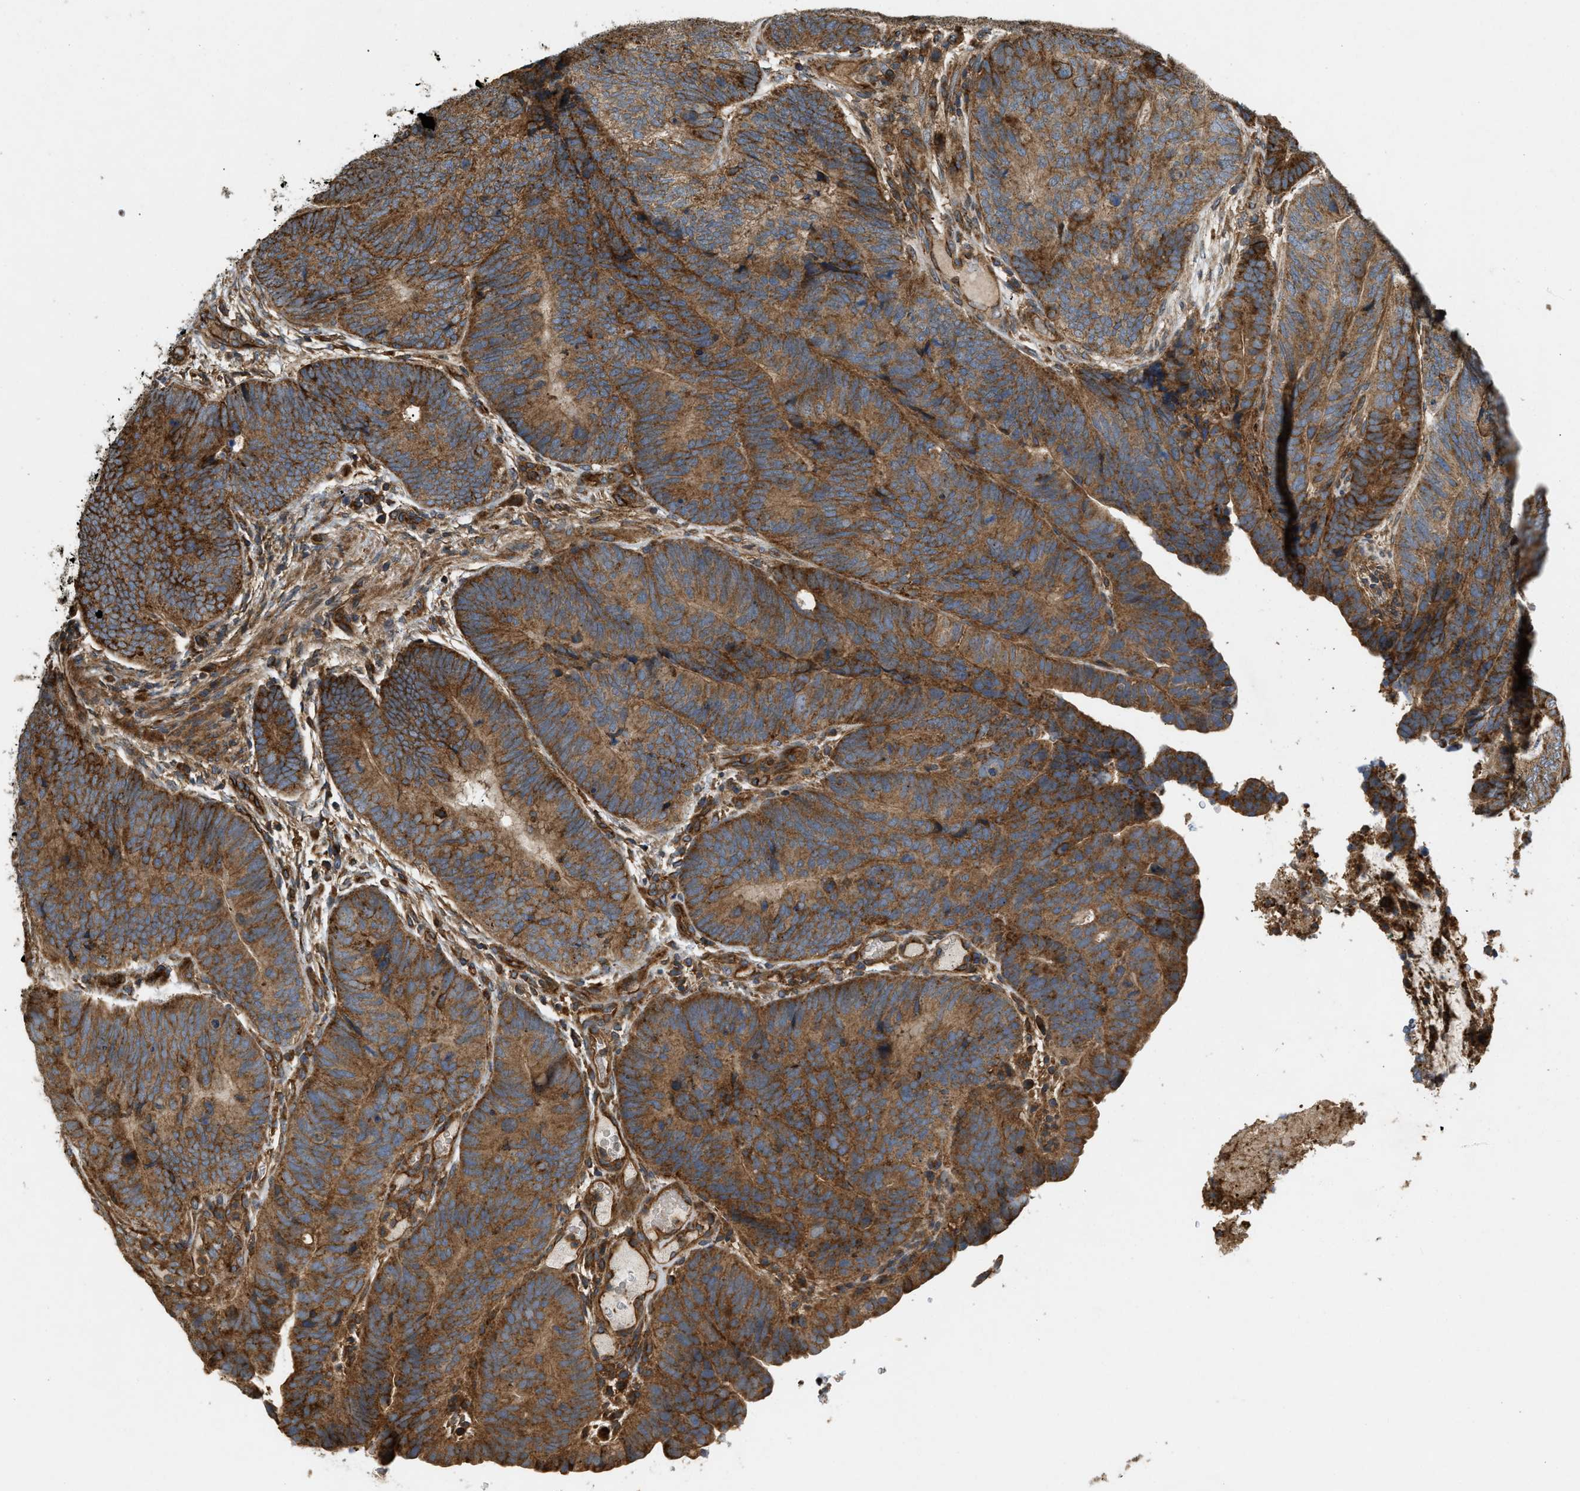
{"staining": {"intensity": "strong", "quantity": ">75%", "location": "cytoplasmic/membranous"}, "tissue": "colorectal cancer", "cell_type": "Tumor cells", "image_type": "cancer", "snomed": [{"axis": "morphology", "description": "Adenocarcinoma, NOS"}, {"axis": "topography", "description": "Colon"}], "caption": "Colorectal cancer stained with a protein marker reveals strong staining in tumor cells.", "gene": "GNB4", "patient": {"sex": "female", "age": 67}}